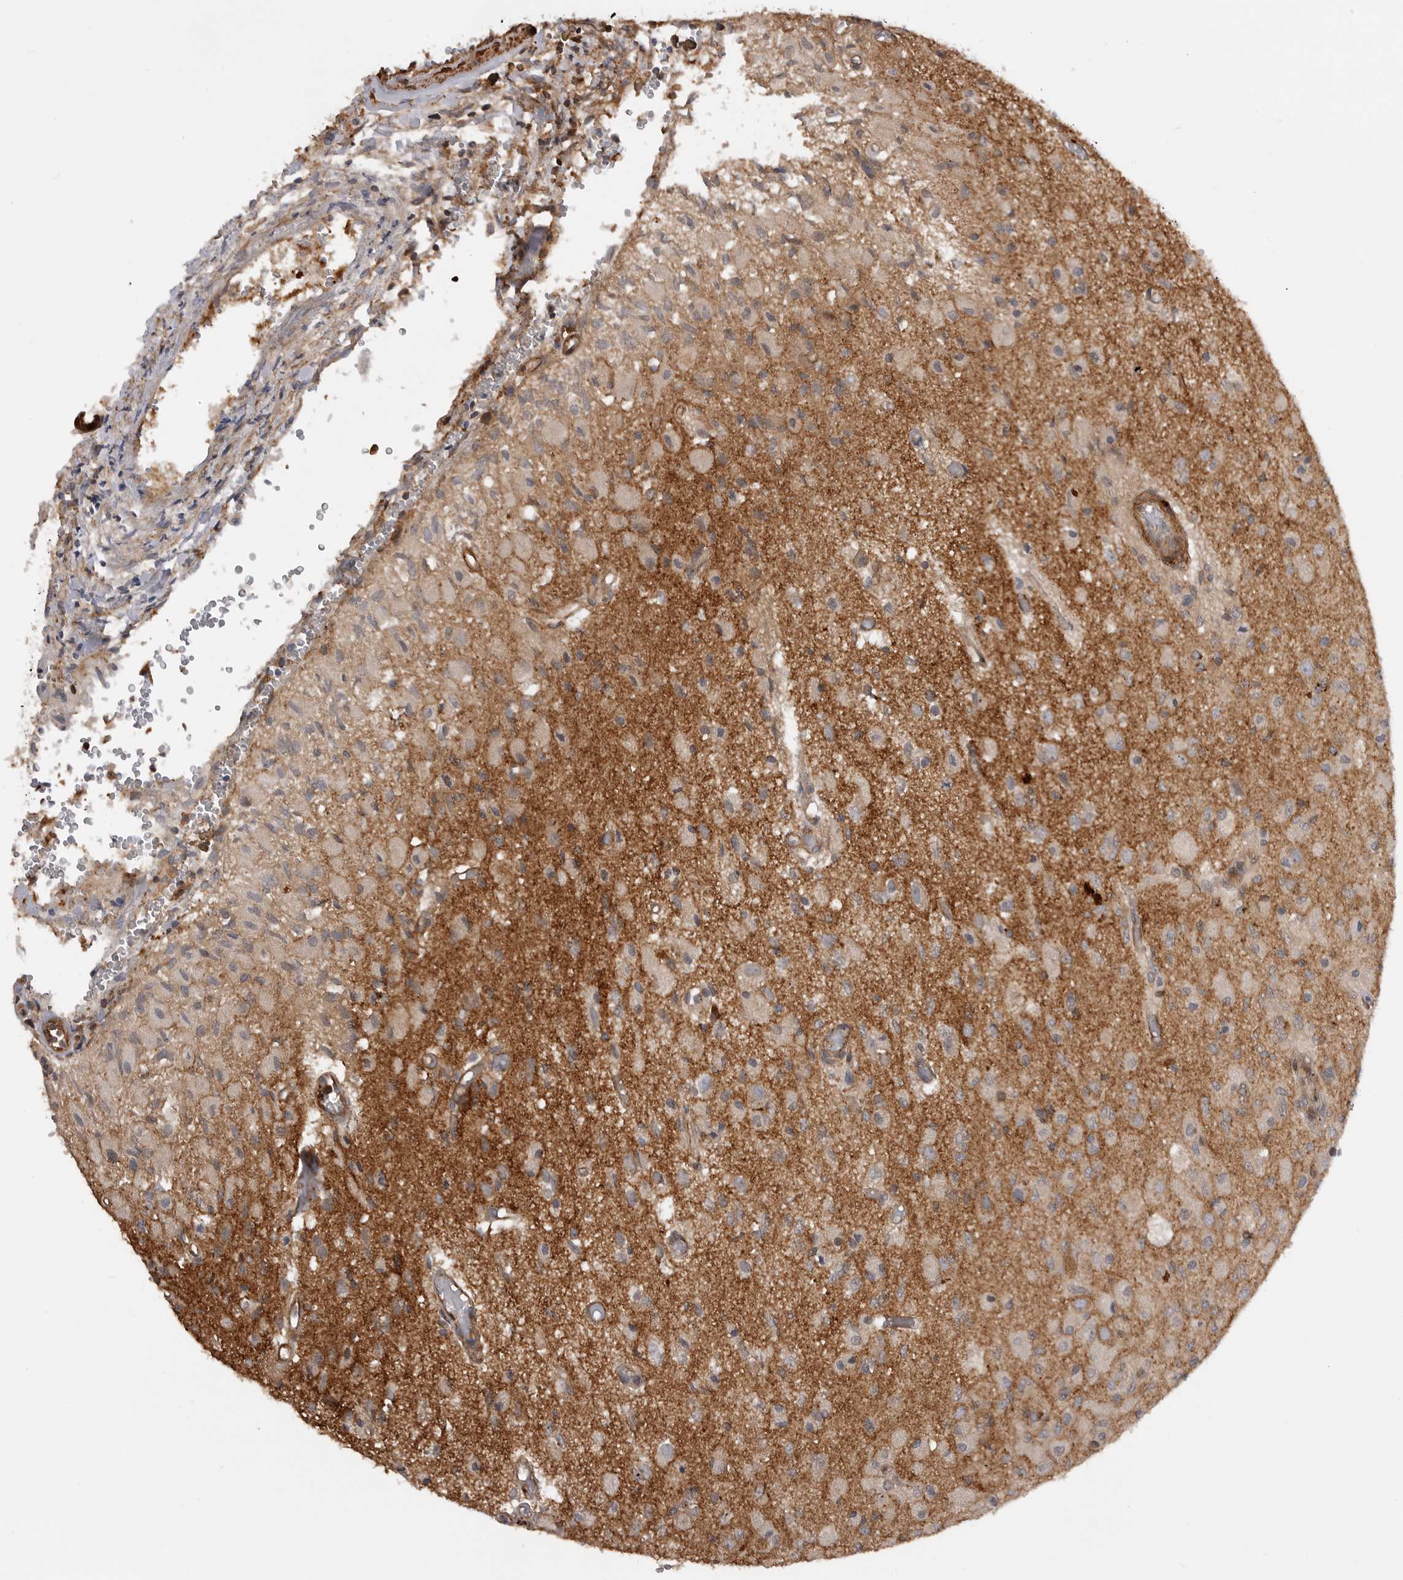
{"staining": {"intensity": "weak", "quantity": "<25%", "location": "cytoplasmic/membranous"}, "tissue": "glioma", "cell_type": "Tumor cells", "image_type": "cancer", "snomed": [{"axis": "morphology", "description": "Normal tissue, NOS"}, {"axis": "morphology", "description": "Glioma, malignant, High grade"}, {"axis": "topography", "description": "Cerebral cortex"}], "caption": "Human high-grade glioma (malignant) stained for a protein using immunohistochemistry demonstrates no positivity in tumor cells.", "gene": "TRIM56", "patient": {"sex": "male", "age": 77}}